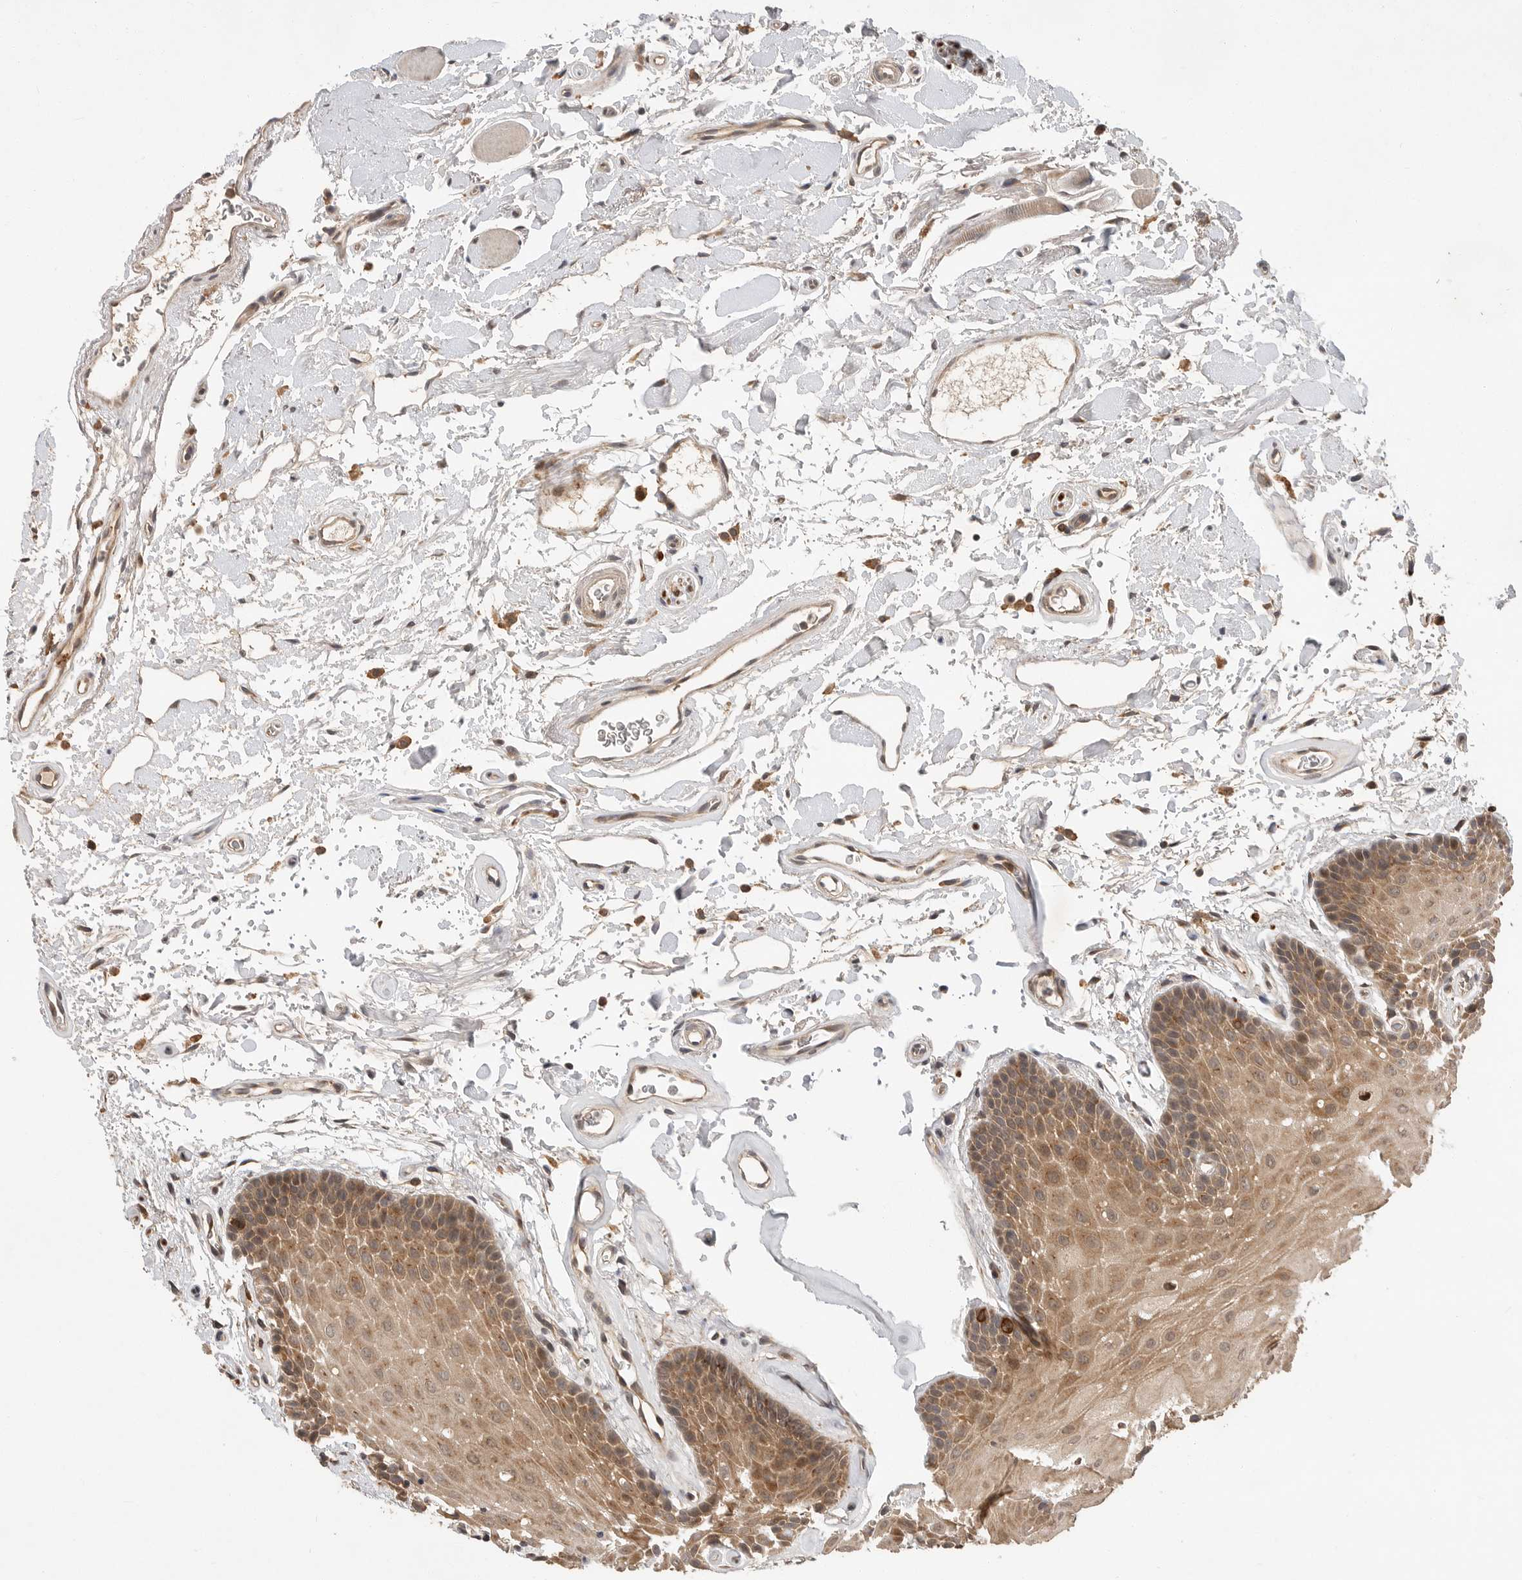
{"staining": {"intensity": "moderate", "quantity": ">75%", "location": "cytoplasmic/membranous"}, "tissue": "oral mucosa", "cell_type": "Squamous epithelial cells", "image_type": "normal", "snomed": [{"axis": "morphology", "description": "Normal tissue, NOS"}, {"axis": "topography", "description": "Oral tissue"}], "caption": "A brown stain highlights moderate cytoplasmic/membranous positivity of a protein in squamous epithelial cells of benign human oral mucosa.", "gene": "OSBPL9", "patient": {"sex": "male", "age": 62}}